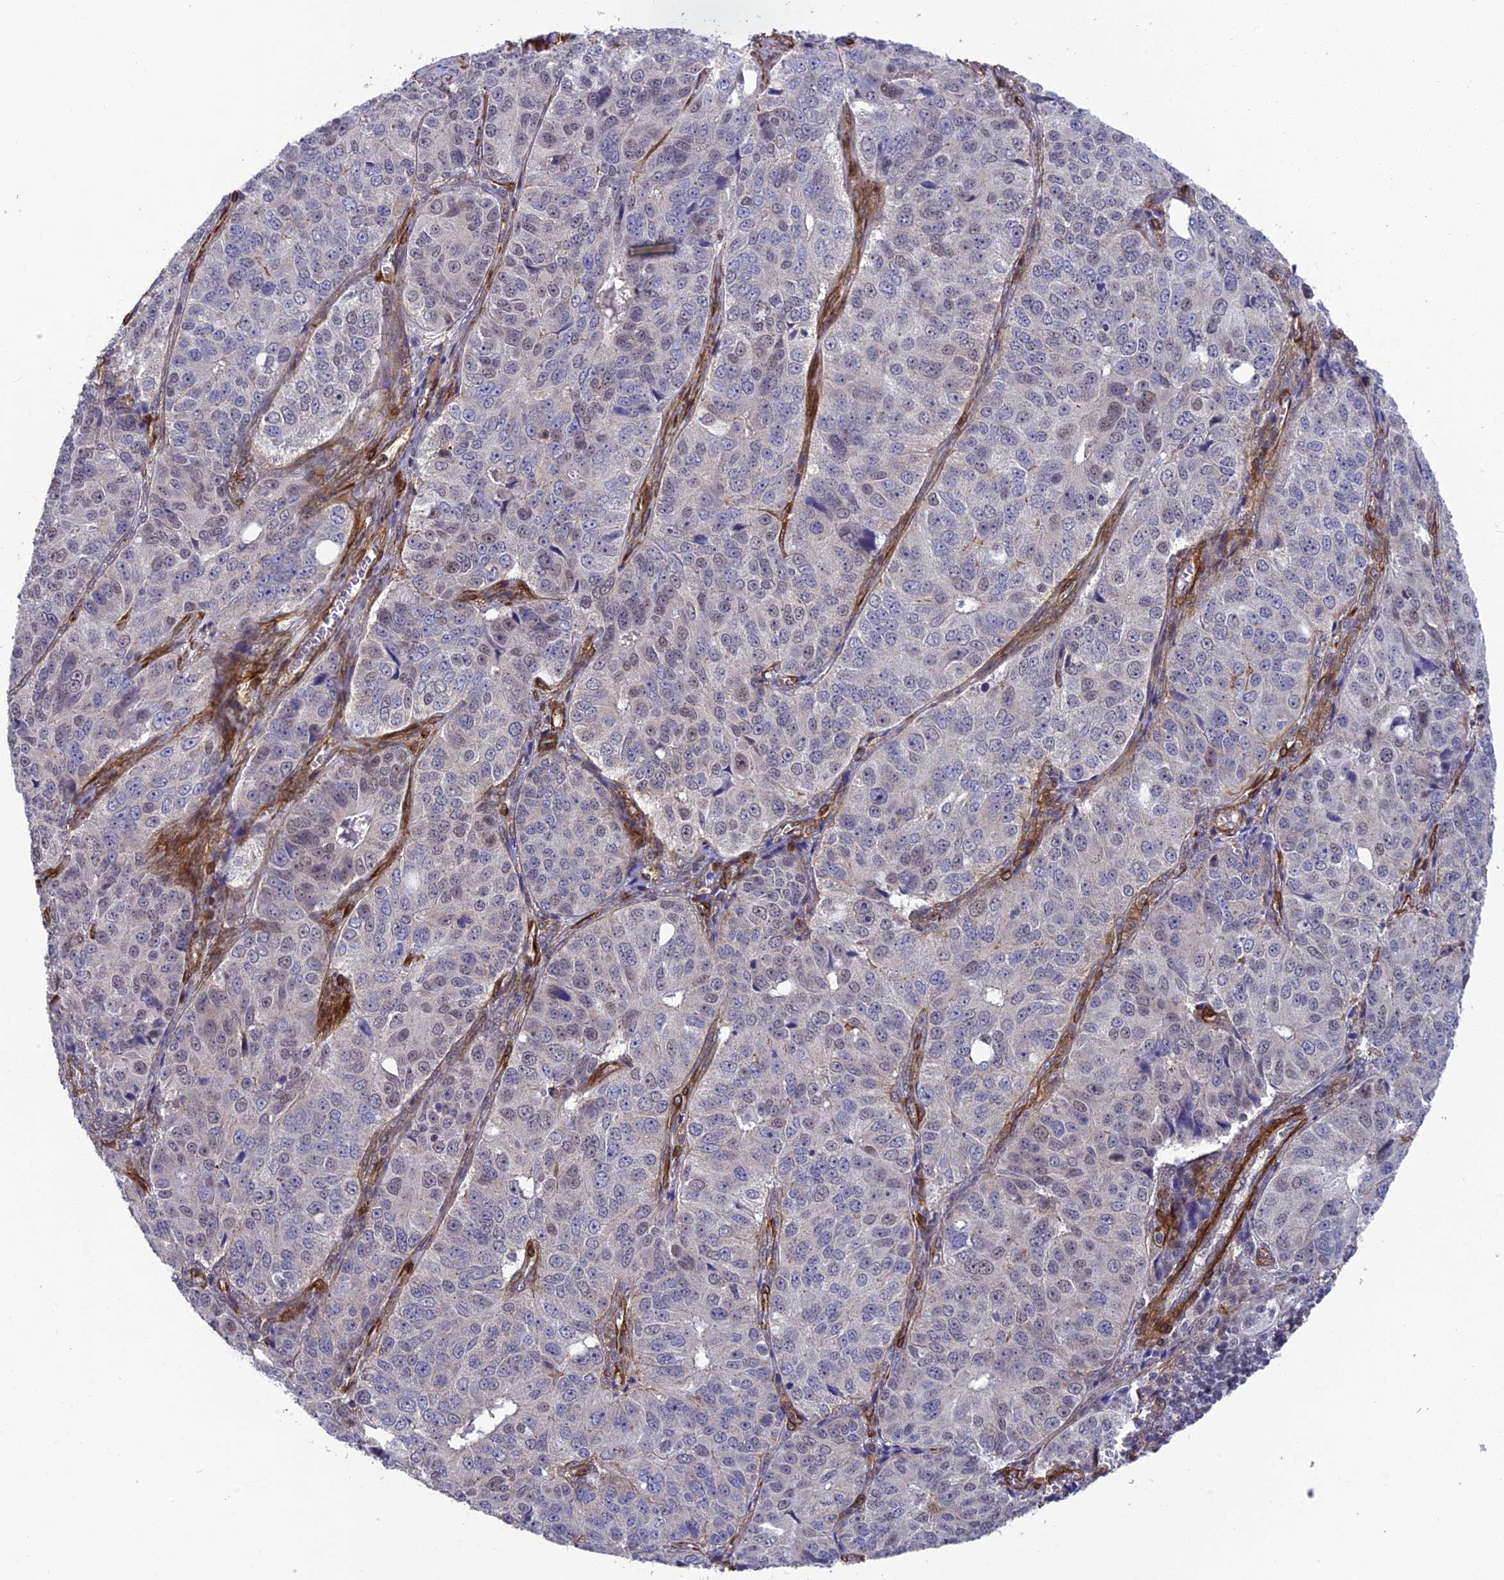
{"staining": {"intensity": "weak", "quantity": "<25%", "location": "nuclear"}, "tissue": "ovarian cancer", "cell_type": "Tumor cells", "image_type": "cancer", "snomed": [{"axis": "morphology", "description": "Carcinoma, endometroid"}, {"axis": "topography", "description": "Ovary"}], "caption": "Ovarian cancer (endometroid carcinoma) stained for a protein using IHC demonstrates no expression tumor cells.", "gene": "TNS1", "patient": {"sex": "female", "age": 51}}